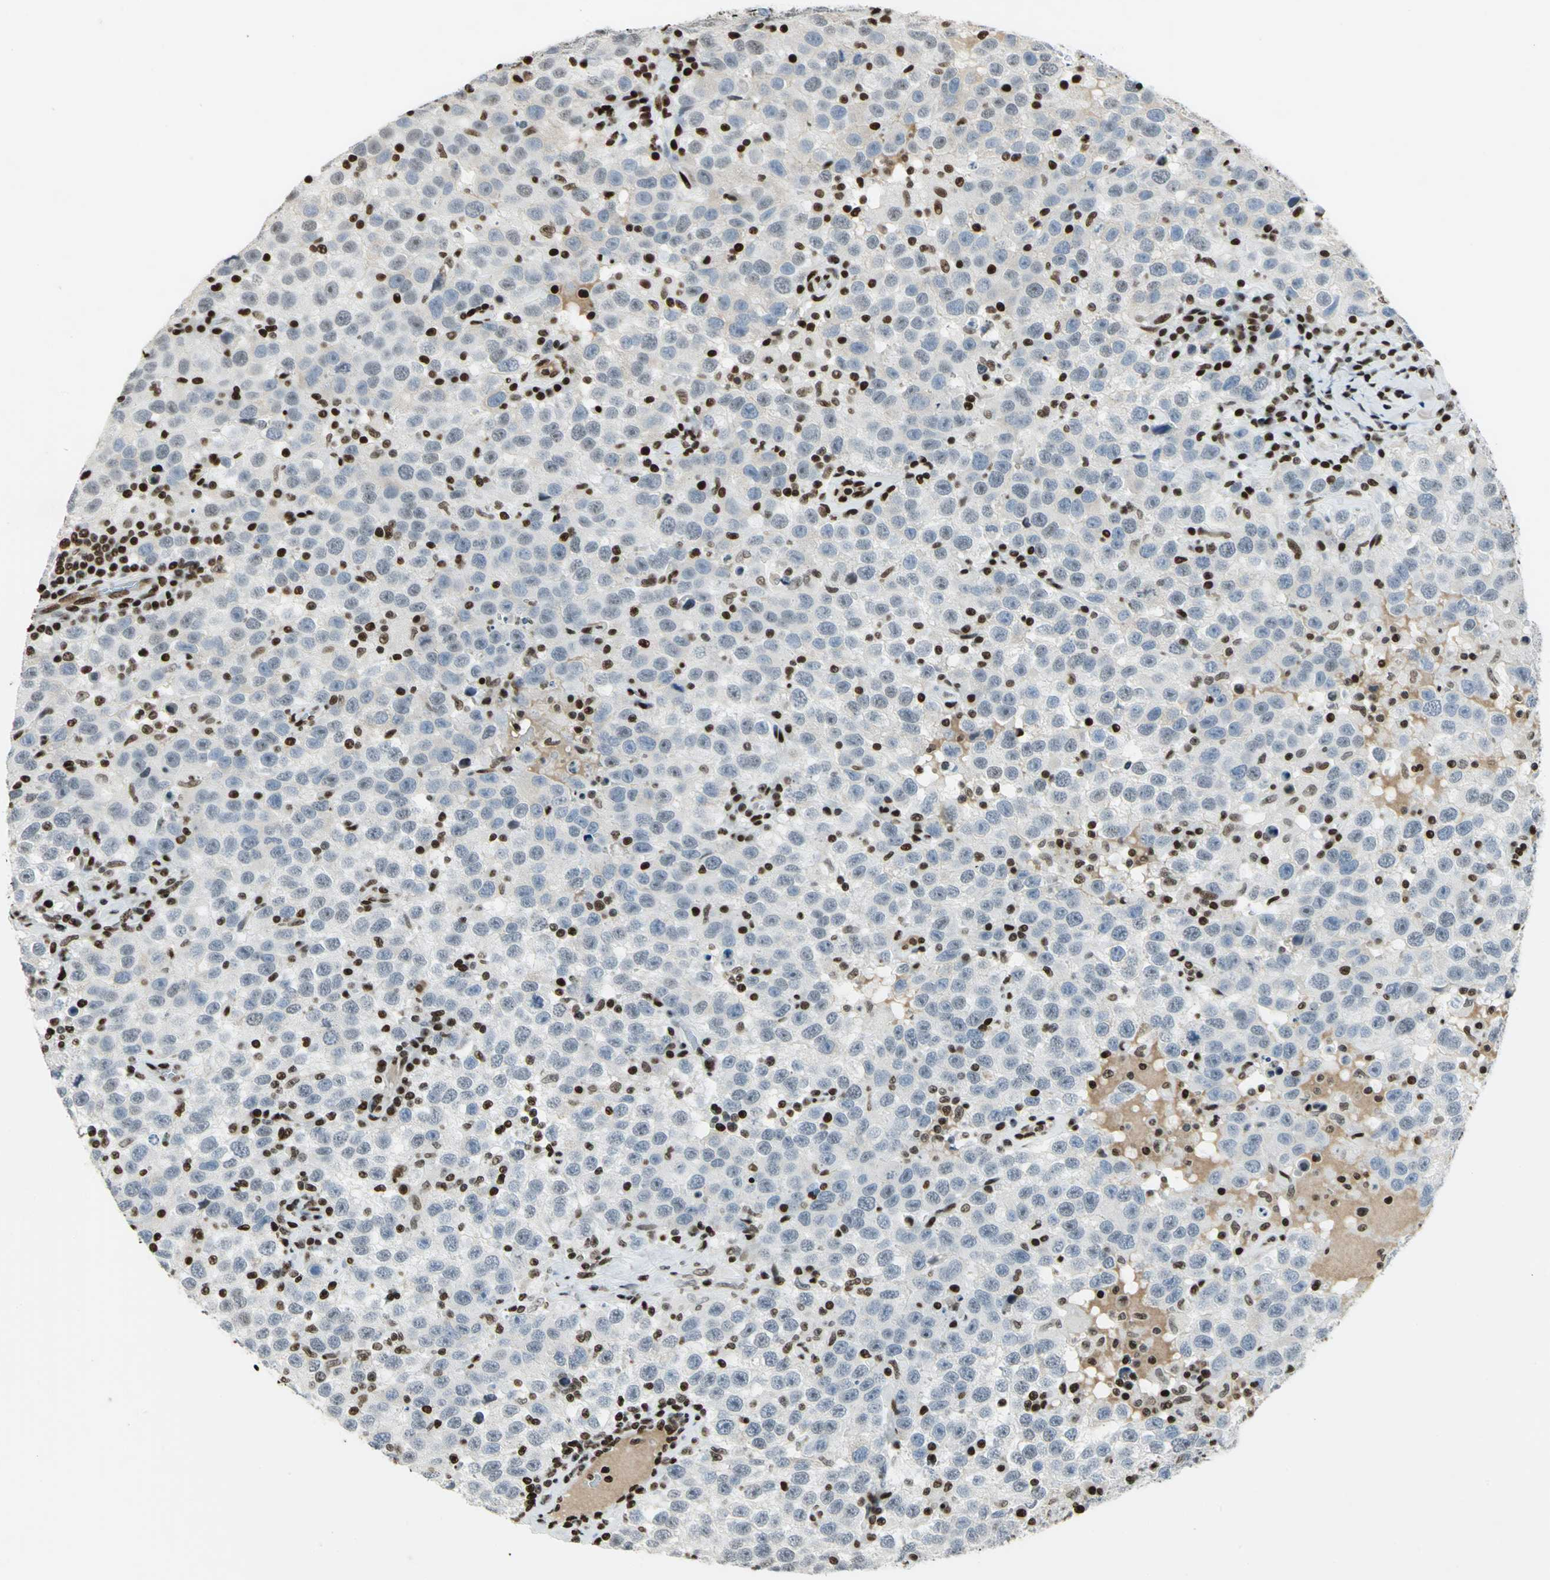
{"staining": {"intensity": "negative", "quantity": "none", "location": "none"}, "tissue": "testis cancer", "cell_type": "Tumor cells", "image_type": "cancer", "snomed": [{"axis": "morphology", "description": "Seminoma, NOS"}, {"axis": "topography", "description": "Testis"}], "caption": "IHC histopathology image of neoplastic tissue: human seminoma (testis) stained with DAB (3,3'-diaminobenzidine) displays no significant protein positivity in tumor cells.", "gene": "HMGB1", "patient": {"sex": "male", "age": 41}}